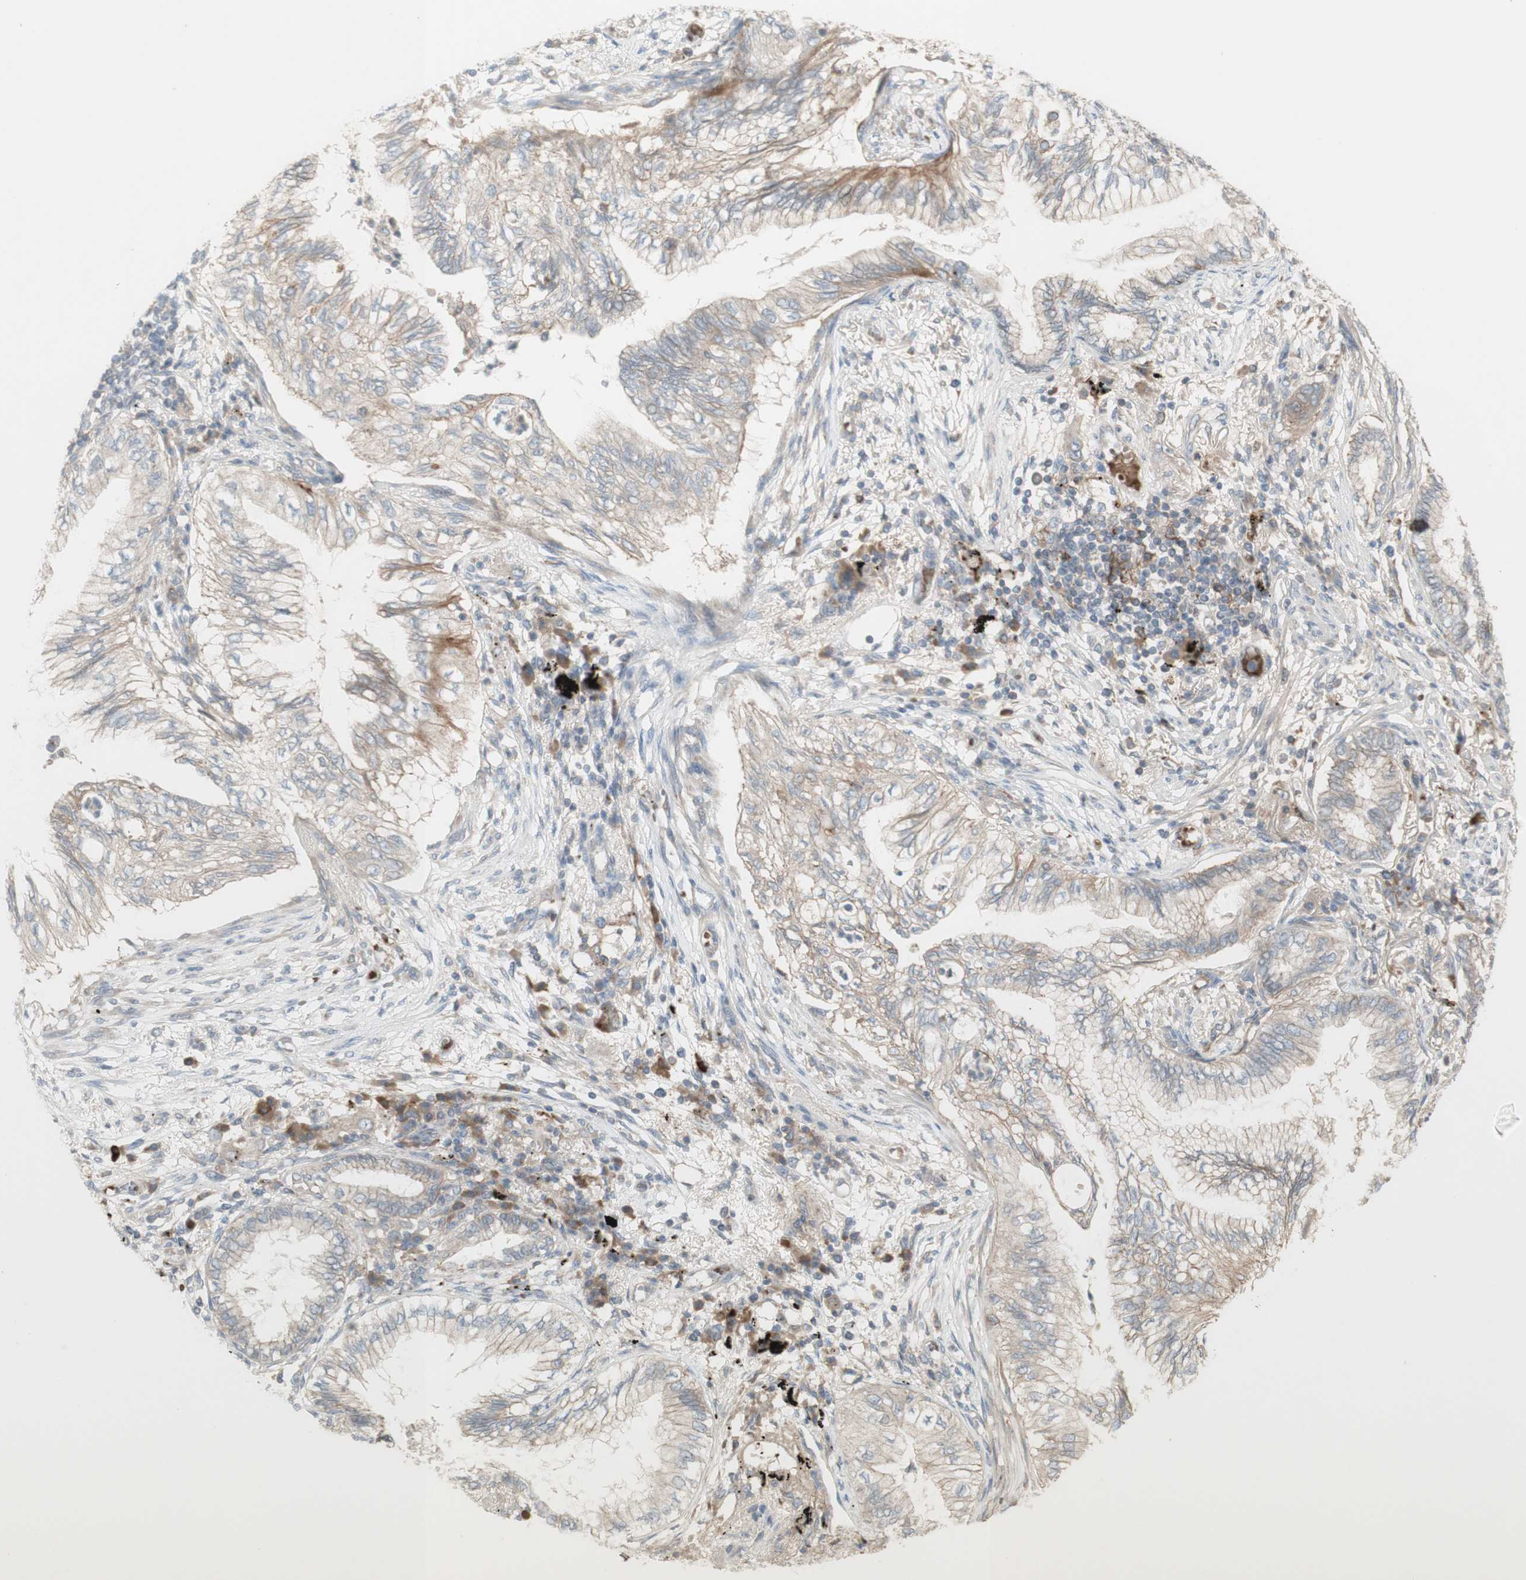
{"staining": {"intensity": "moderate", "quantity": ">75%", "location": "cytoplasmic/membranous"}, "tissue": "lung cancer", "cell_type": "Tumor cells", "image_type": "cancer", "snomed": [{"axis": "morphology", "description": "Normal tissue, NOS"}, {"axis": "morphology", "description": "Adenocarcinoma, NOS"}, {"axis": "topography", "description": "Bronchus"}, {"axis": "topography", "description": "Lung"}], "caption": "The image reveals staining of lung adenocarcinoma, revealing moderate cytoplasmic/membranous protein expression (brown color) within tumor cells.", "gene": "PTGER4", "patient": {"sex": "female", "age": 70}}